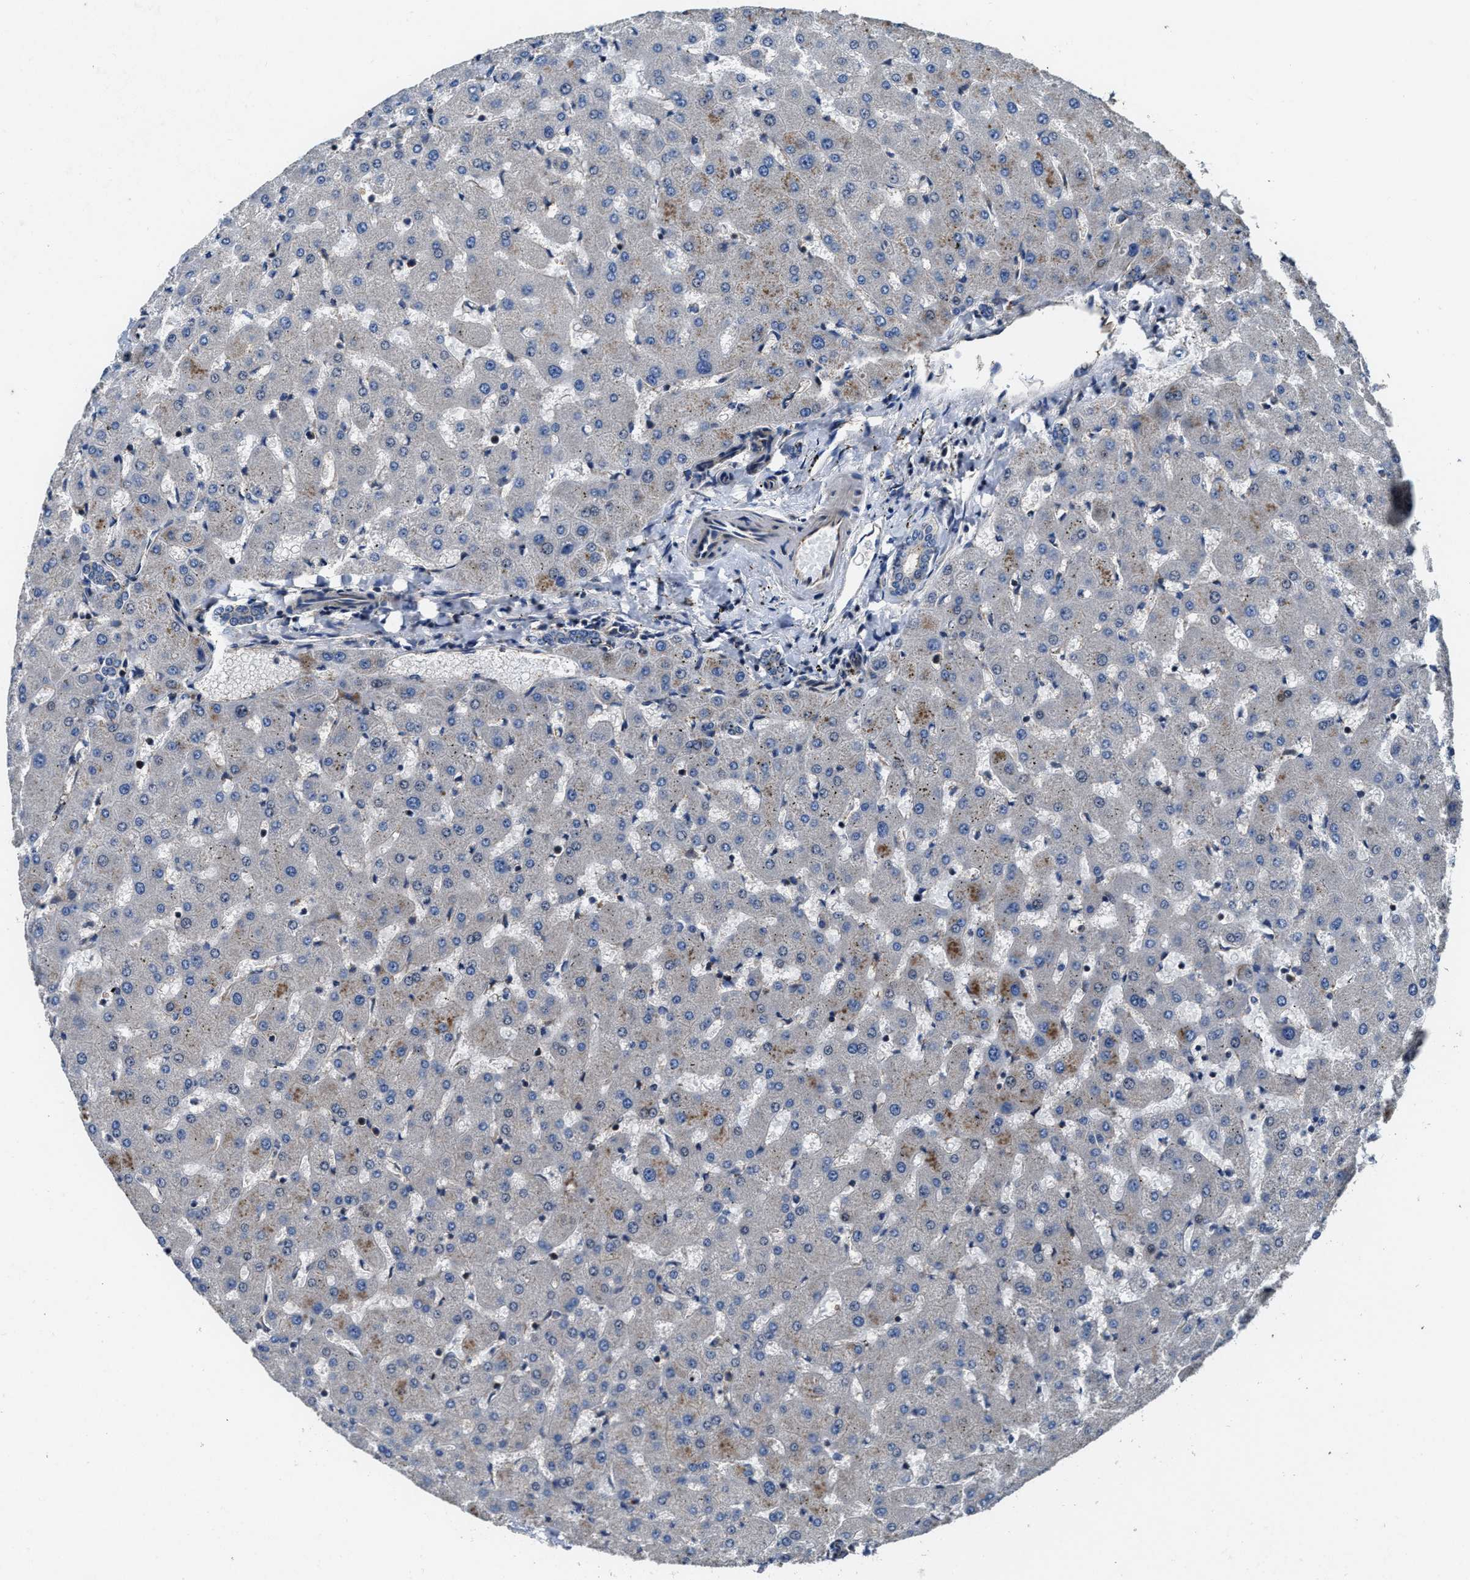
{"staining": {"intensity": "weak", "quantity": "<25%", "location": "cytoplasmic/membranous"}, "tissue": "liver", "cell_type": "Cholangiocytes", "image_type": "normal", "snomed": [{"axis": "morphology", "description": "Normal tissue, NOS"}, {"axis": "topography", "description": "Liver"}], "caption": "Human liver stained for a protein using immunohistochemistry (IHC) exhibits no positivity in cholangiocytes.", "gene": "PTAR1", "patient": {"sex": "female", "age": 63}}